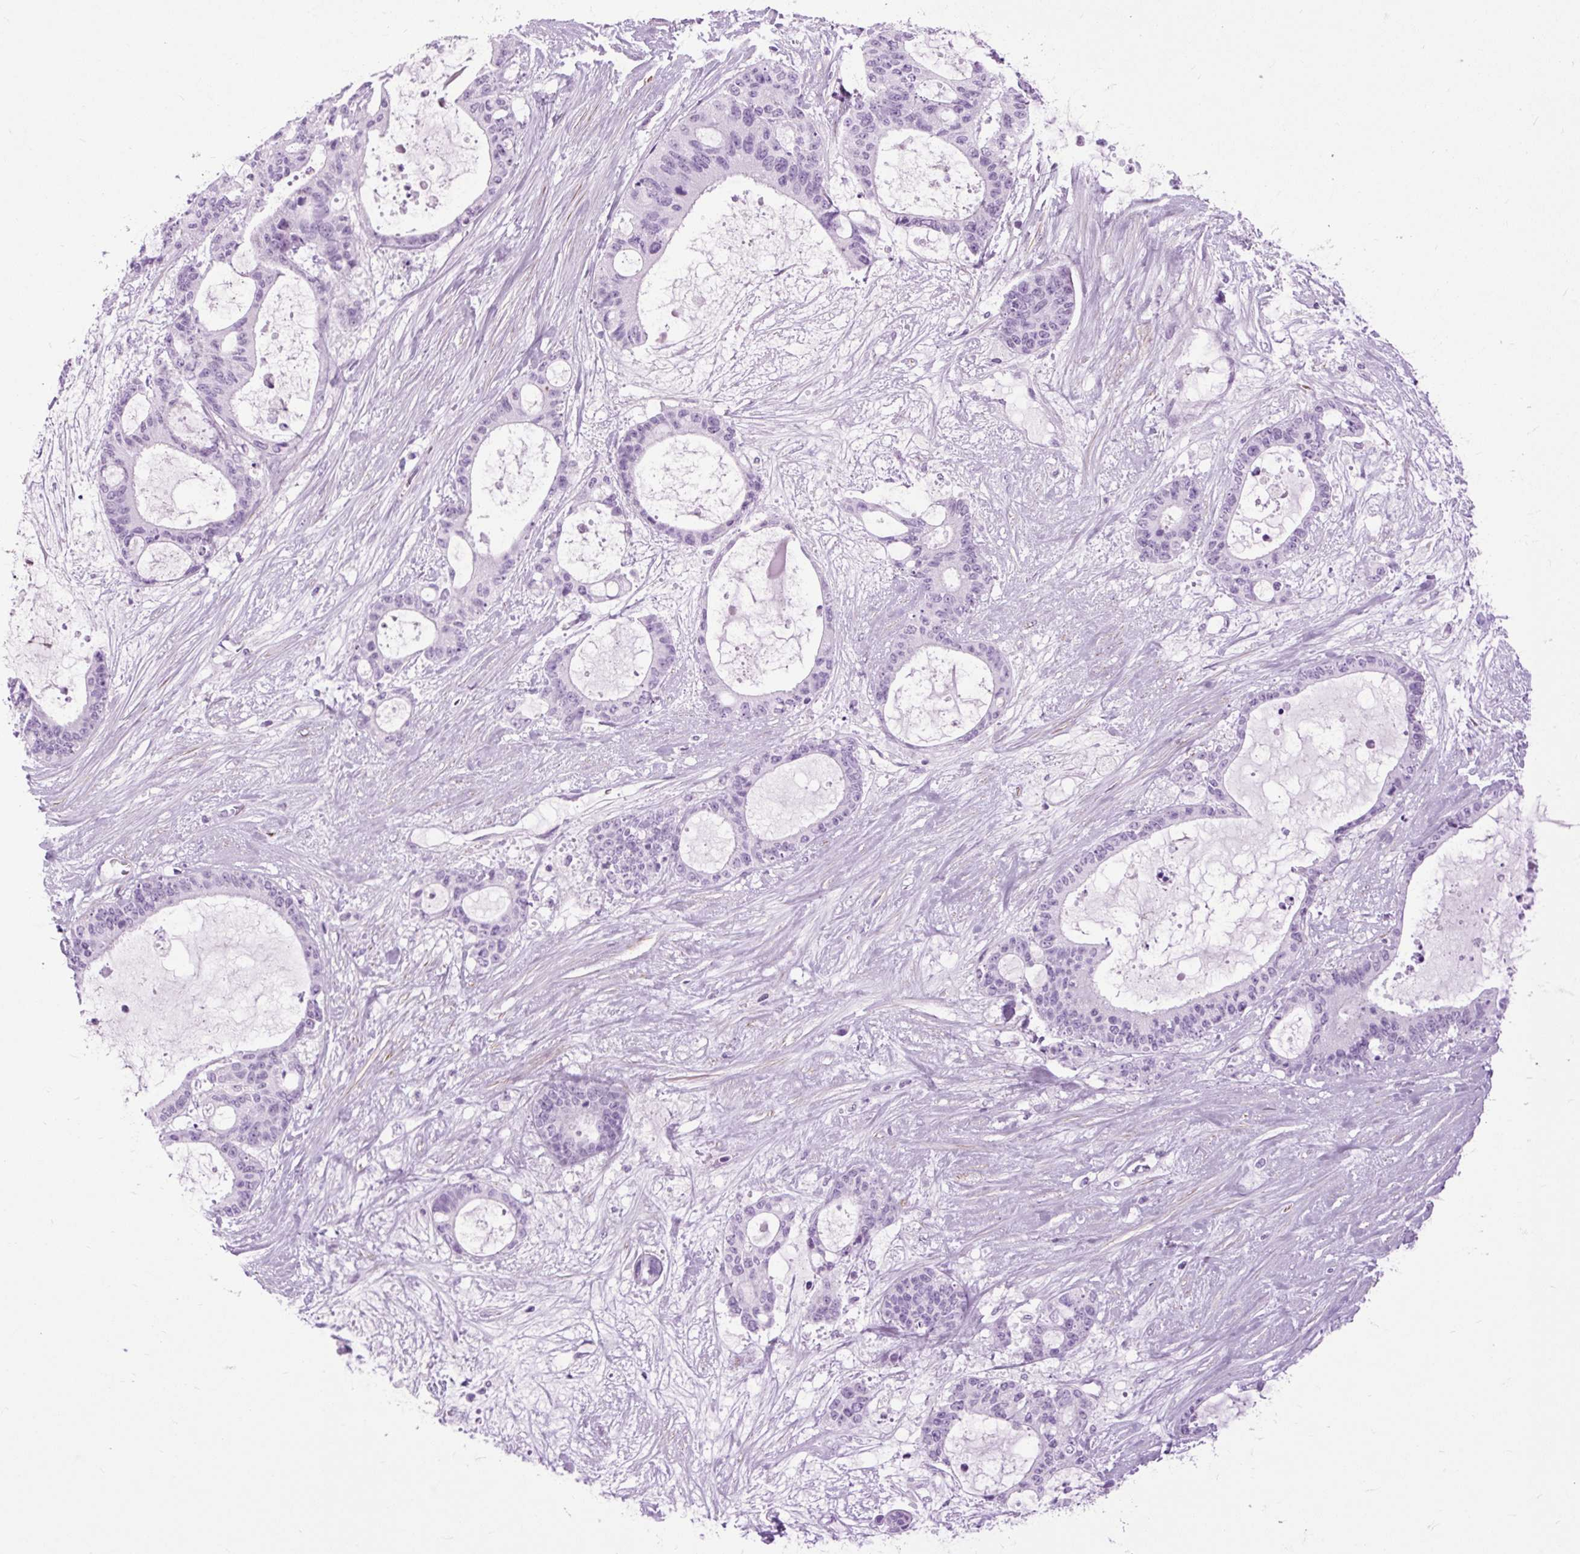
{"staining": {"intensity": "negative", "quantity": "none", "location": "none"}, "tissue": "liver cancer", "cell_type": "Tumor cells", "image_type": "cancer", "snomed": [{"axis": "morphology", "description": "Normal tissue, NOS"}, {"axis": "morphology", "description": "Cholangiocarcinoma"}, {"axis": "topography", "description": "Liver"}, {"axis": "topography", "description": "Peripheral nerve tissue"}], "caption": "IHC micrograph of liver cancer (cholangiocarcinoma) stained for a protein (brown), which displays no staining in tumor cells. (DAB (3,3'-diaminobenzidine) immunohistochemistry (IHC), high magnification).", "gene": "DPP6", "patient": {"sex": "female", "age": 73}}